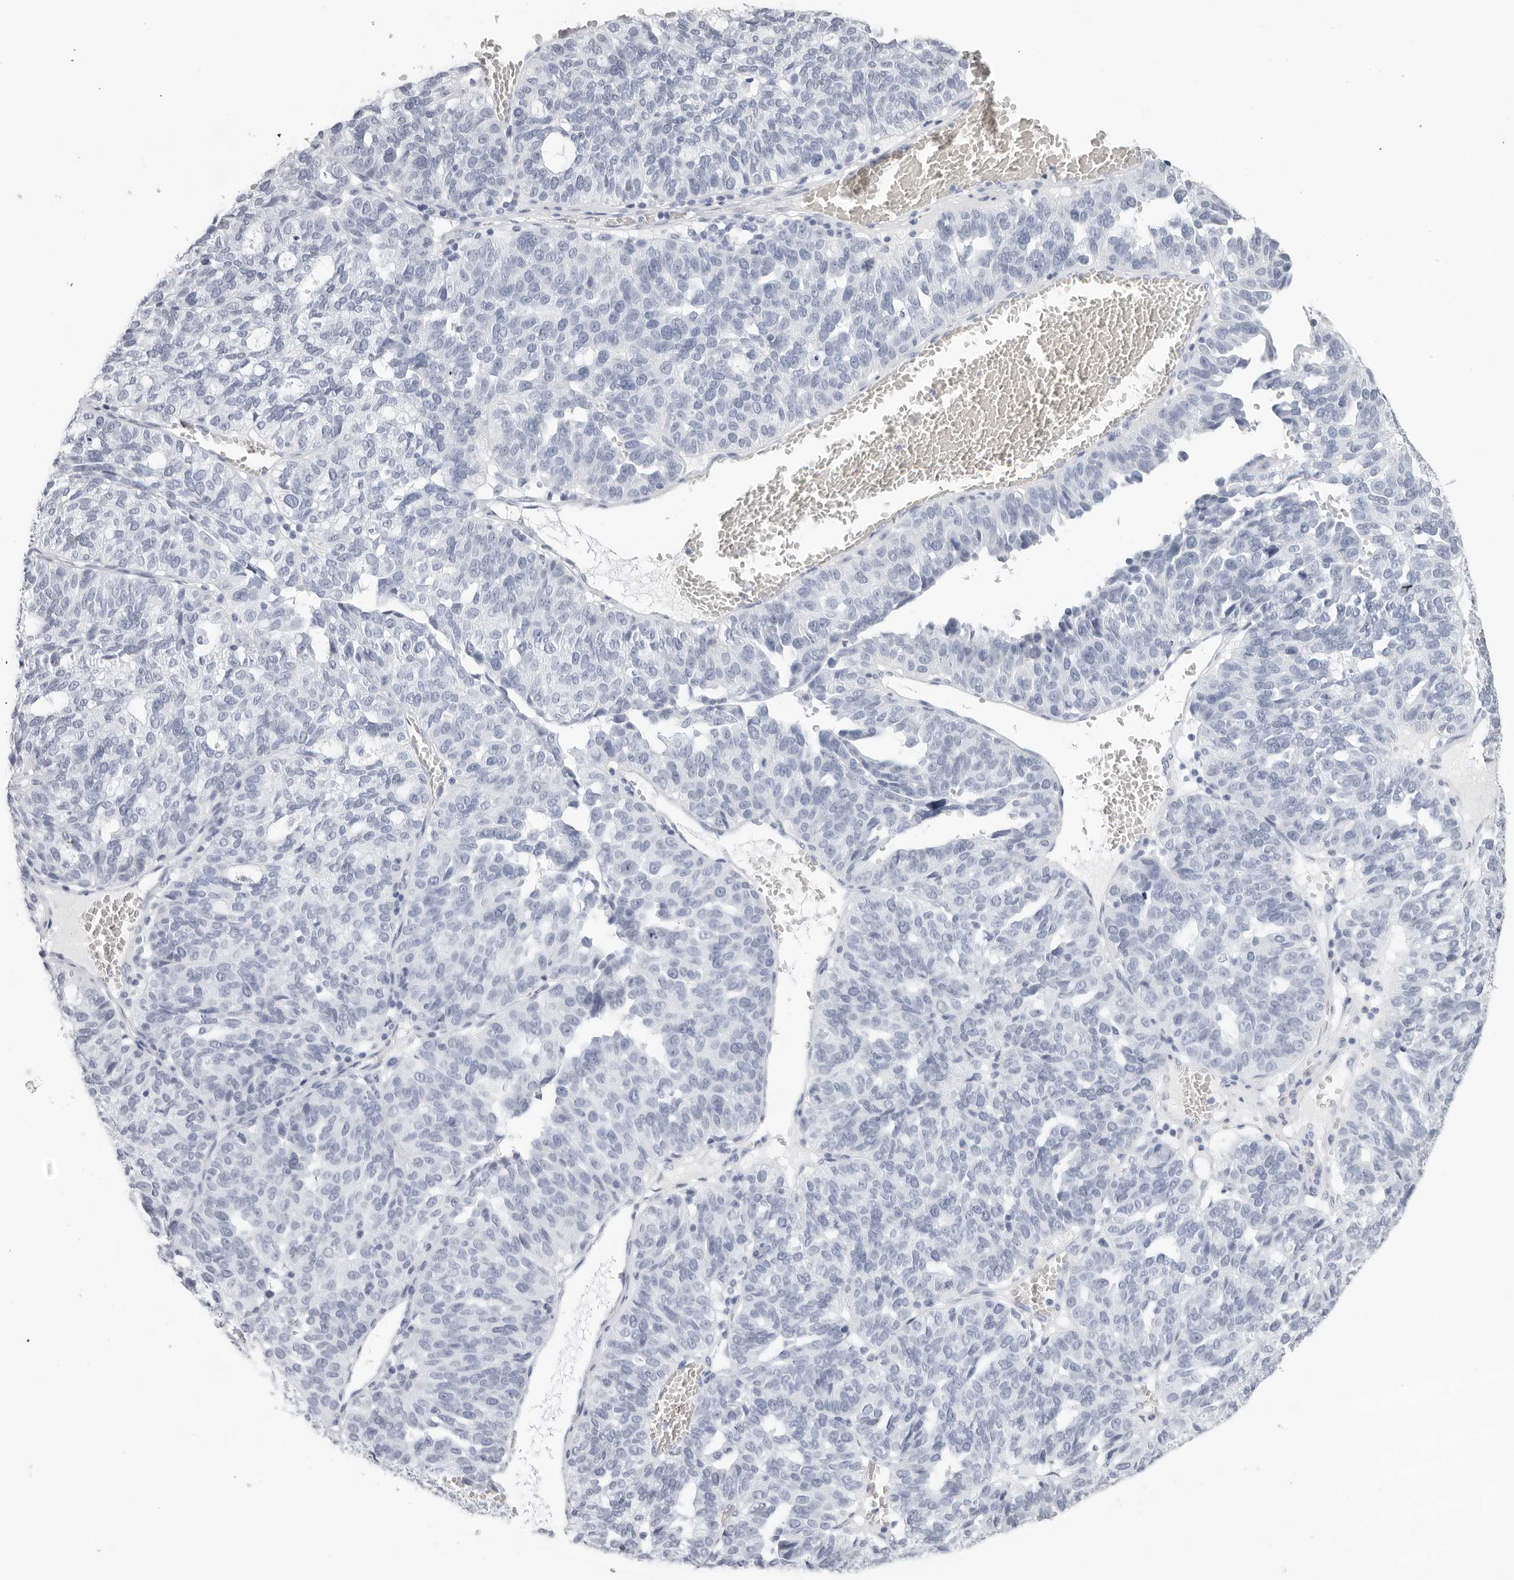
{"staining": {"intensity": "negative", "quantity": "none", "location": "none"}, "tissue": "ovarian cancer", "cell_type": "Tumor cells", "image_type": "cancer", "snomed": [{"axis": "morphology", "description": "Cystadenocarcinoma, serous, NOS"}, {"axis": "topography", "description": "Ovary"}], "caption": "Tumor cells show no significant expression in serous cystadenocarcinoma (ovarian).", "gene": "AGMAT", "patient": {"sex": "female", "age": 59}}